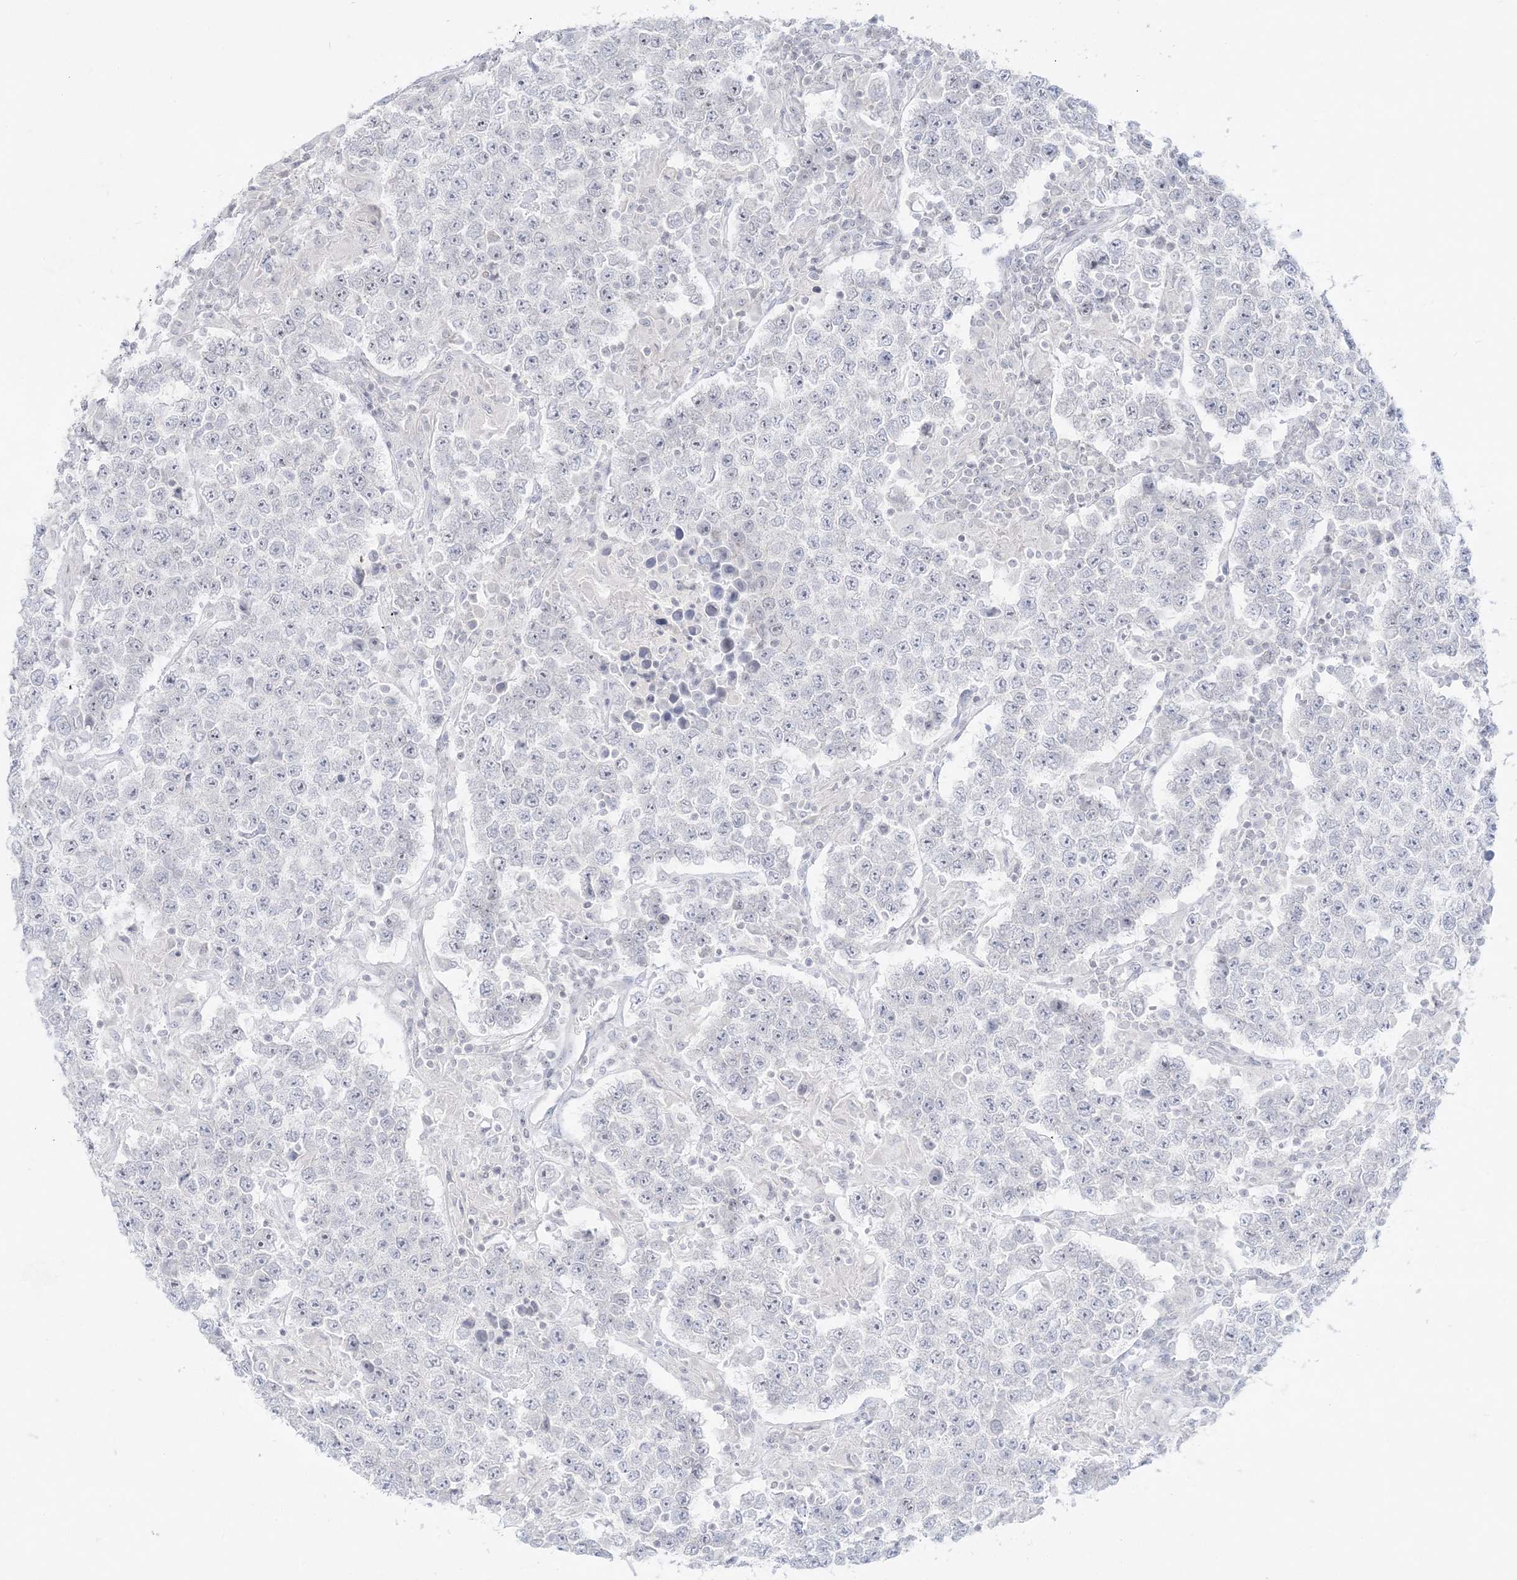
{"staining": {"intensity": "negative", "quantity": "none", "location": "none"}, "tissue": "testis cancer", "cell_type": "Tumor cells", "image_type": "cancer", "snomed": [{"axis": "morphology", "description": "Normal tissue, NOS"}, {"axis": "morphology", "description": "Urothelial carcinoma, High grade"}, {"axis": "morphology", "description": "Seminoma, NOS"}, {"axis": "morphology", "description": "Carcinoma, Embryonal, NOS"}, {"axis": "topography", "description": "Urinary bladder"}, {"axis": "topography", "description": "Testis"}], "caption": "This image is of testis cancer (embryonal carcinoma) stained with immunohistochemistry to label a protein in brown with the nuclei are counter-stained blue. There is no expression in tumor cells.", "gene": "SH3BP4", "patient": {"sex": "male", "age": 41}}